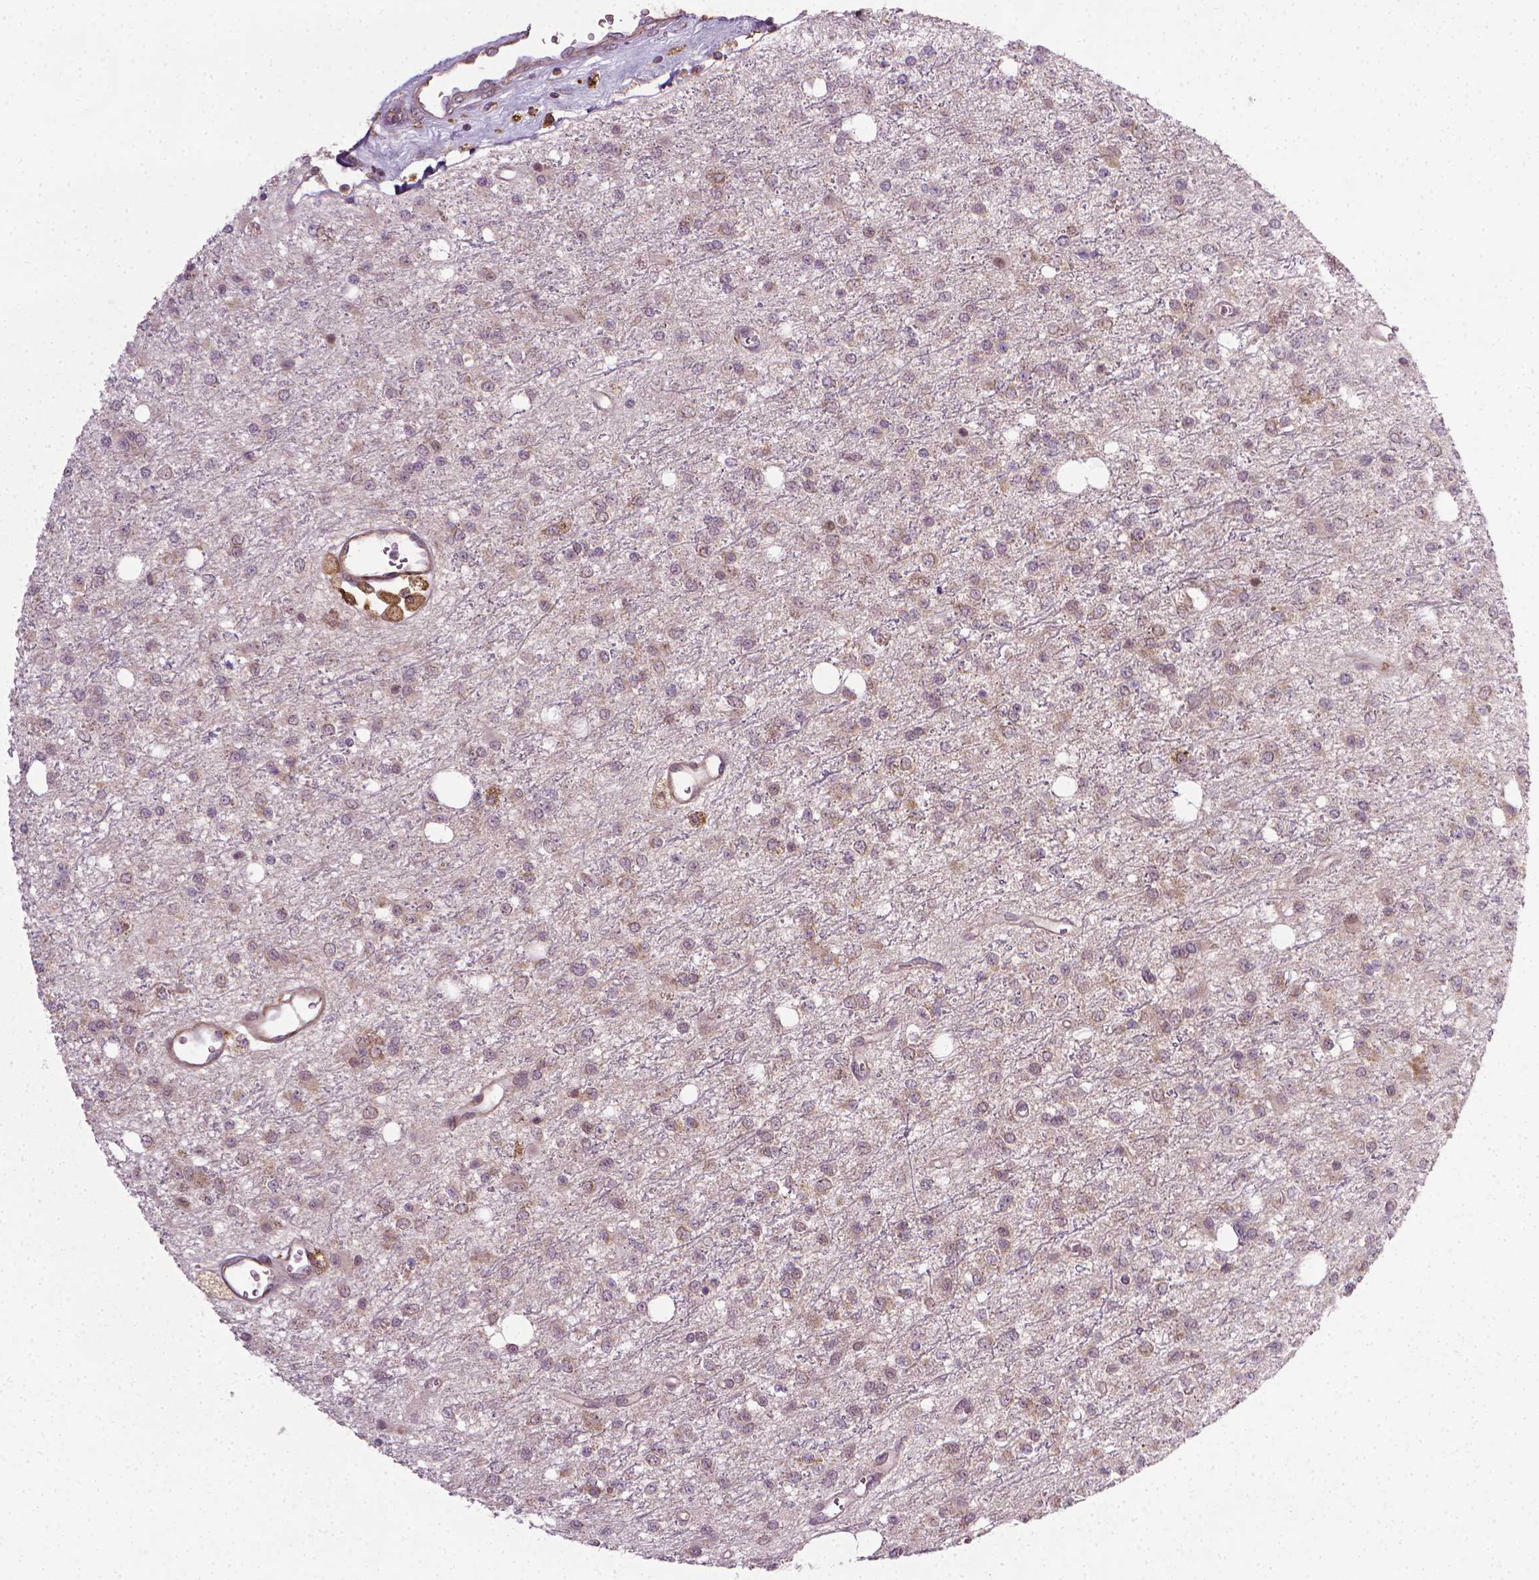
{"staining": {"intensity": "weak", "quantity": ">75%", "location": "cytoplasmic/membranous"}, "tissue": "glioma", "cell_type": "Tumor cells", "image_type": "cancer", "snomed": [{"axis": "morphology", "description": "Glioma, malignant, Low grade"}, {"axis": "topography", "description": "Brain"}], "caption": "Immunohistochemistry (IHC) histopathology image of neoplastic tissue: malignant glioma (low-grade) stained using IHC demonstrates low levels of weak protein expression localized specifically in the cytoplasmic/membranous of tumor cells, appearing as a cytoplasmic/membranous brown color.", "gene": "PRAG1", "patient": {"sex": "female", "age": 45}}